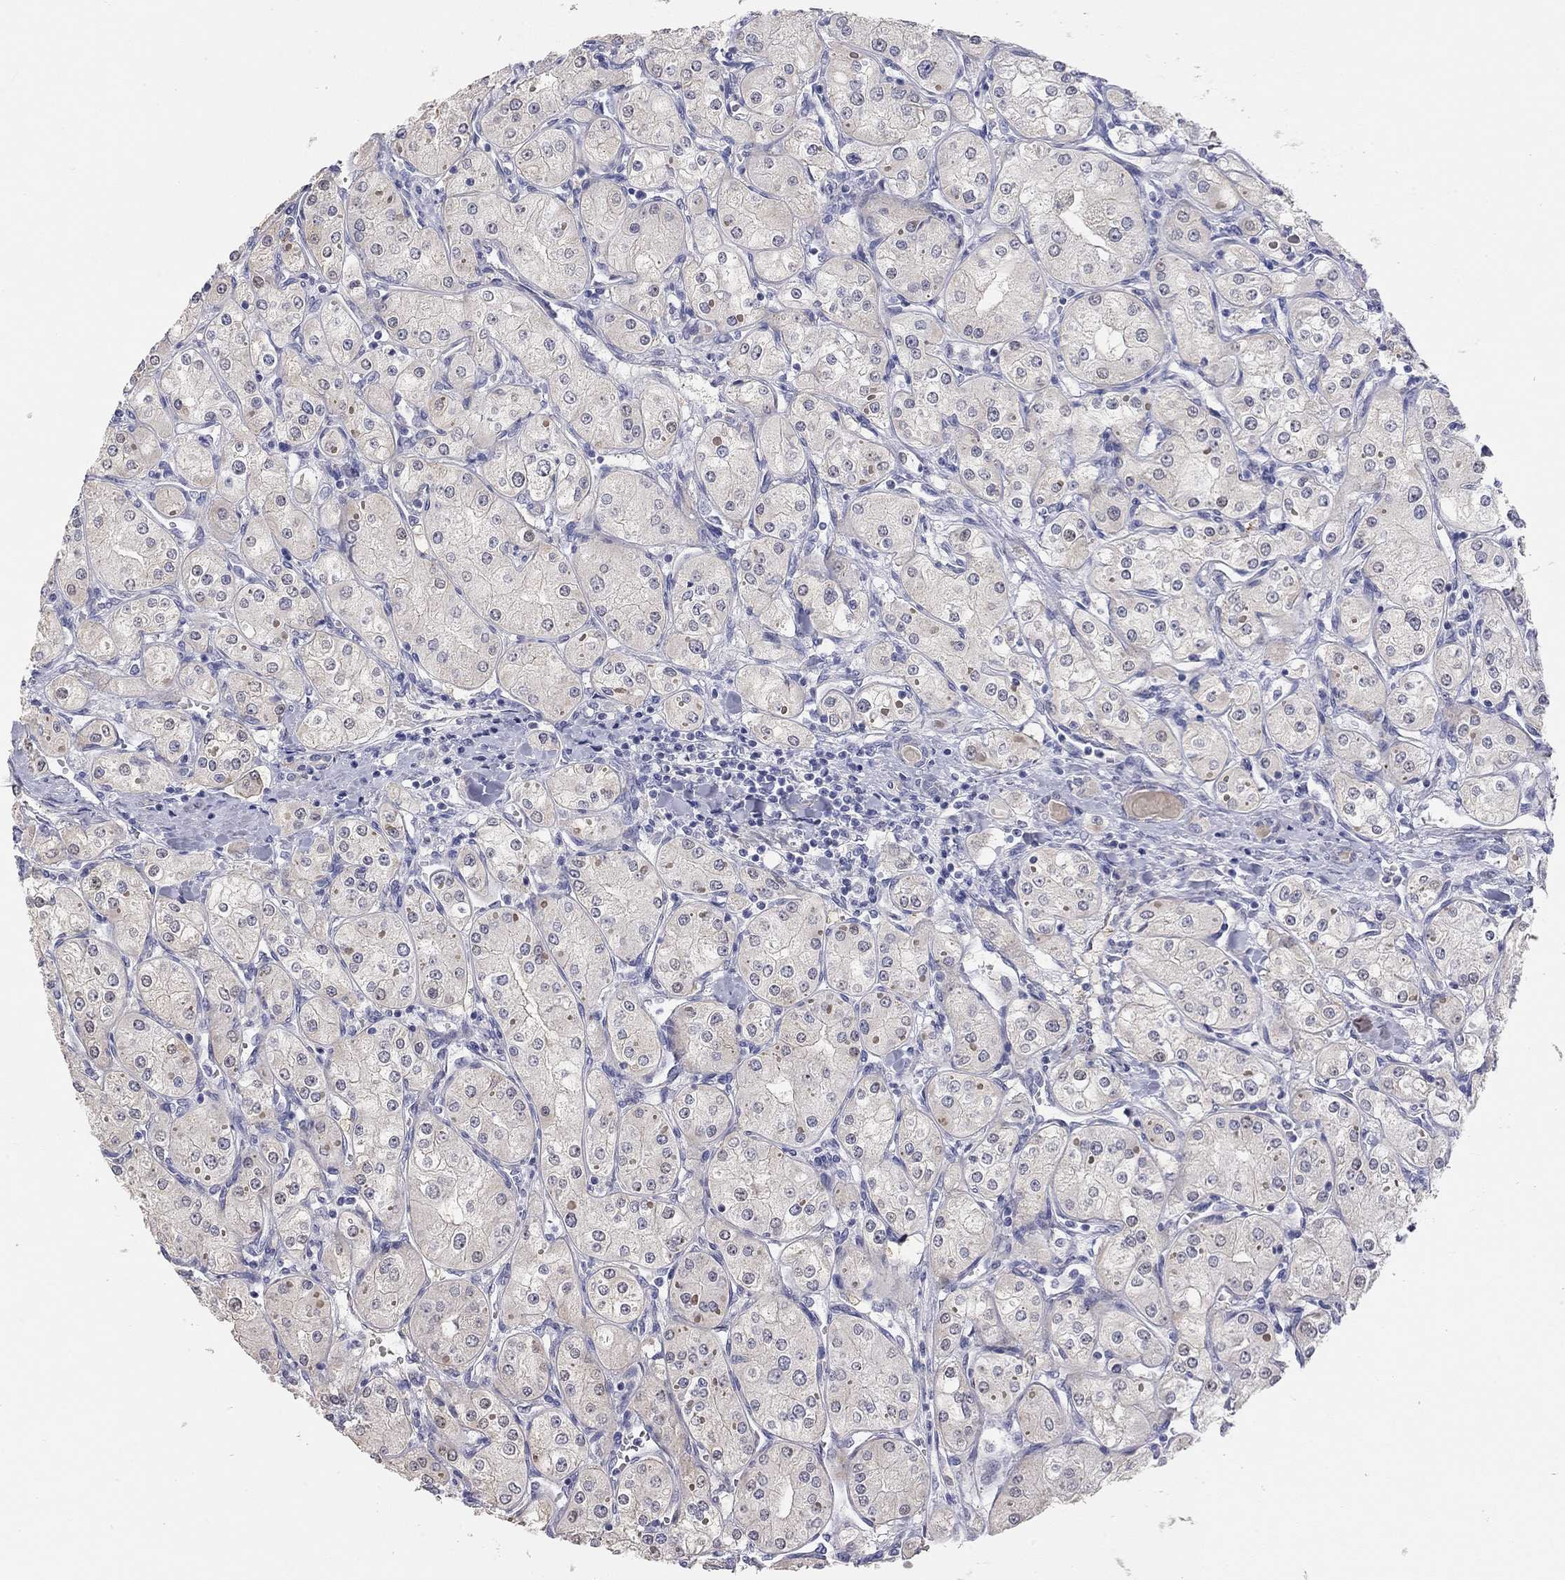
{"staining": {"intensity": "negative", "quantity": "none", "location": "none"}, "tissue": "renal cancer", "cell_type": "Tumor cells", "image_type": "cancer", "snomed": [{"axis": "morphology", "description": "Adenocarcinoma, NOS"}, {"axis": "topography", "description": "Kidney"}], "caption": "IHC image of renal cancer (adenocarcinoma) stained for a protein (brown), which demonstrates no expression in tumor cells. (DAB (3,3'-diaminobenzidine) immunohistochemistry, high magnification).", "gene": "PAPSS2", "patient": {"sex": "male", "age": 77}}